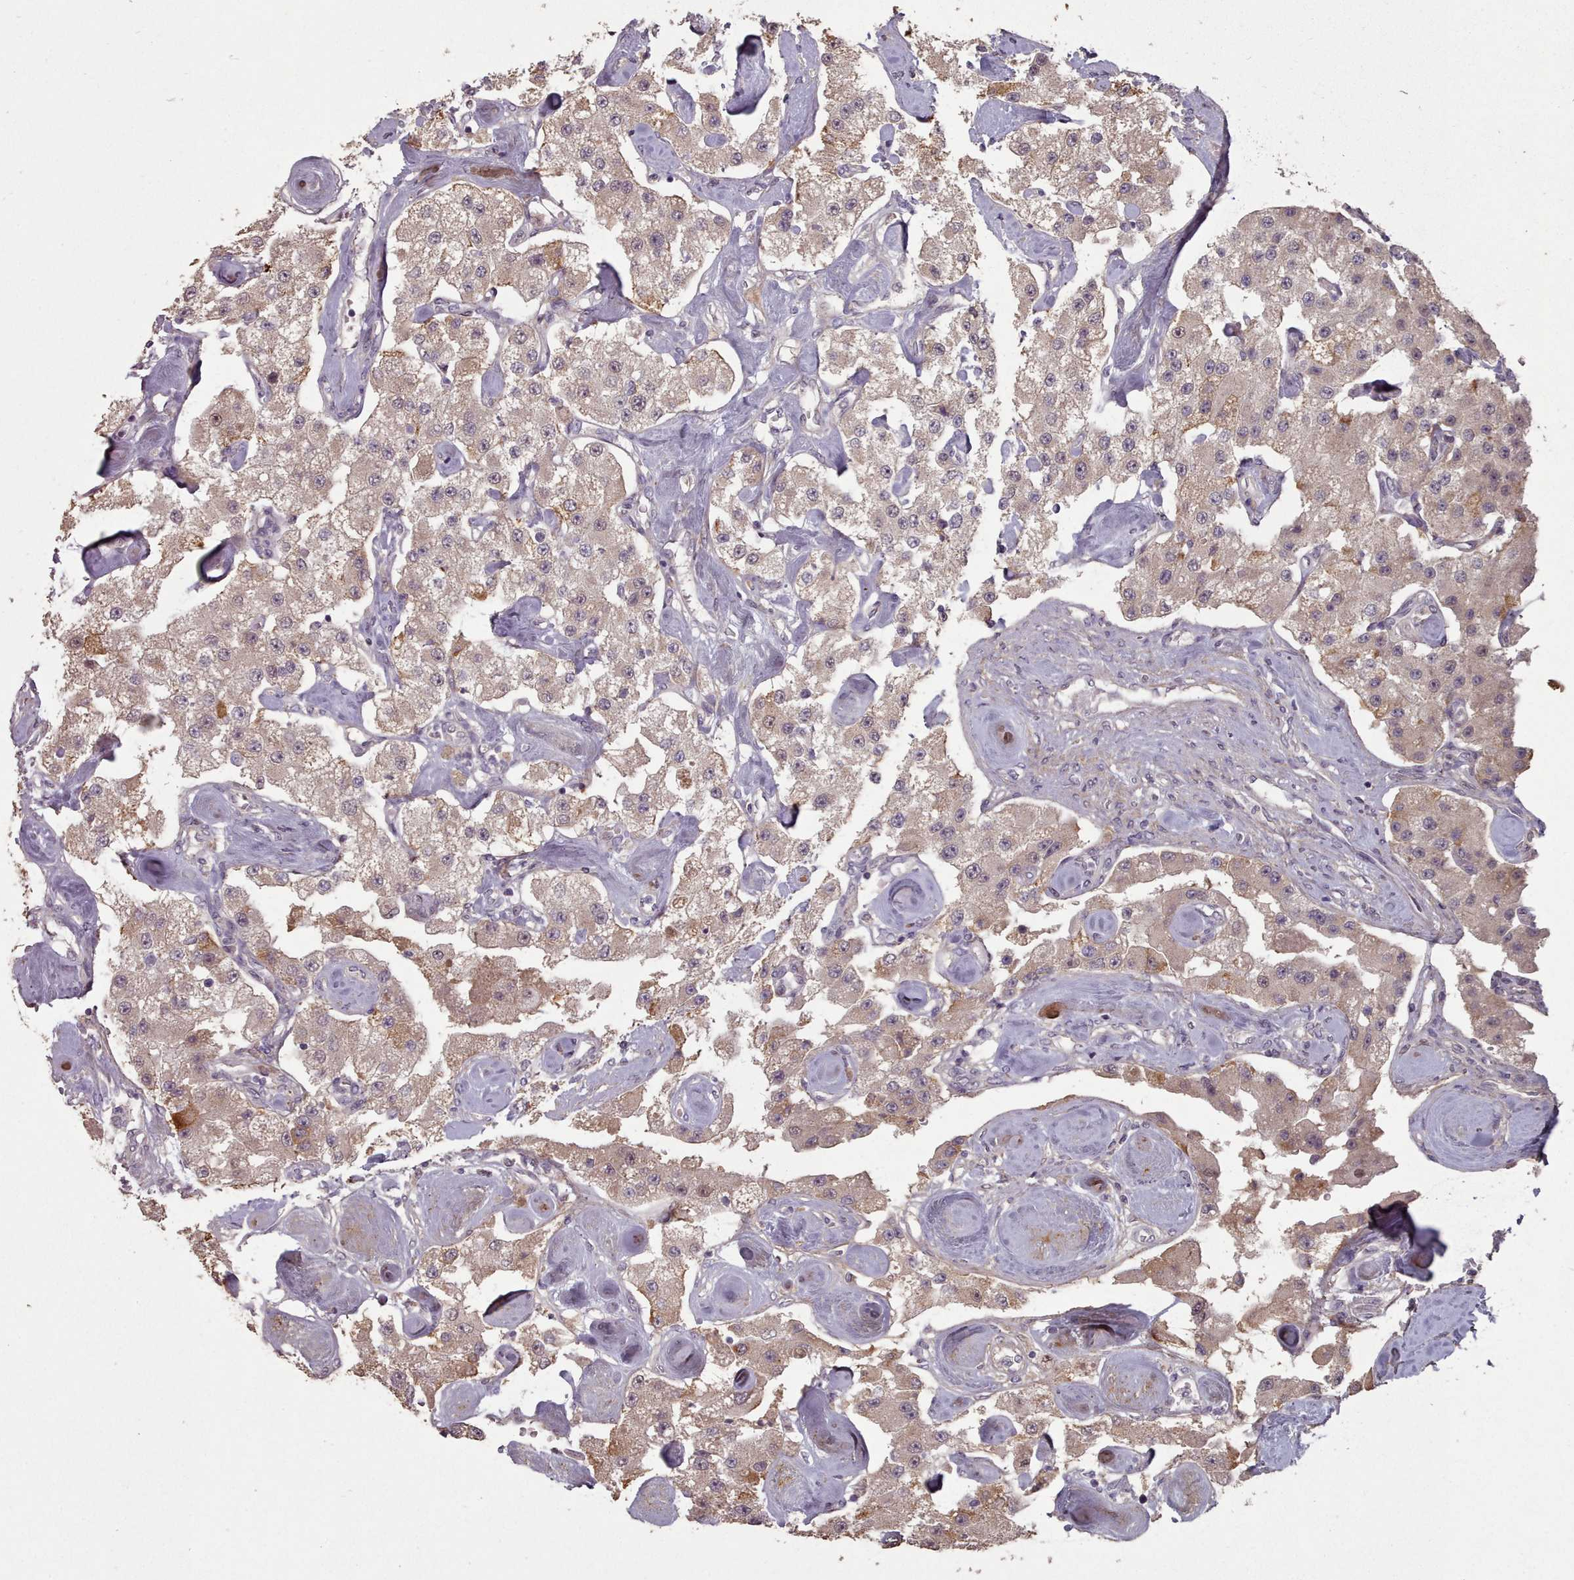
{"staining": {"intensity": "moderate", "quantity": "<25%", "location": "cytoplasmic/membranous,nuclear"}, "tissue": "carcinoid", "cell_type": "Tumor cells", "image_type": "cancer", "snomed": [{"axis": "morphology", "description": "Carcinoid, malignant, NOS"}, {"axis": "topography", "description": "Pancreas"}], "caption": "Carcinoid (malignant) stained with a brown dye shows moderate cytoplasmic/membranous and nuclear positive expression in approximately <25% of tumor cells.", "gene": "ERCC6L", "patient": {"sex": "male", "age": 41}}